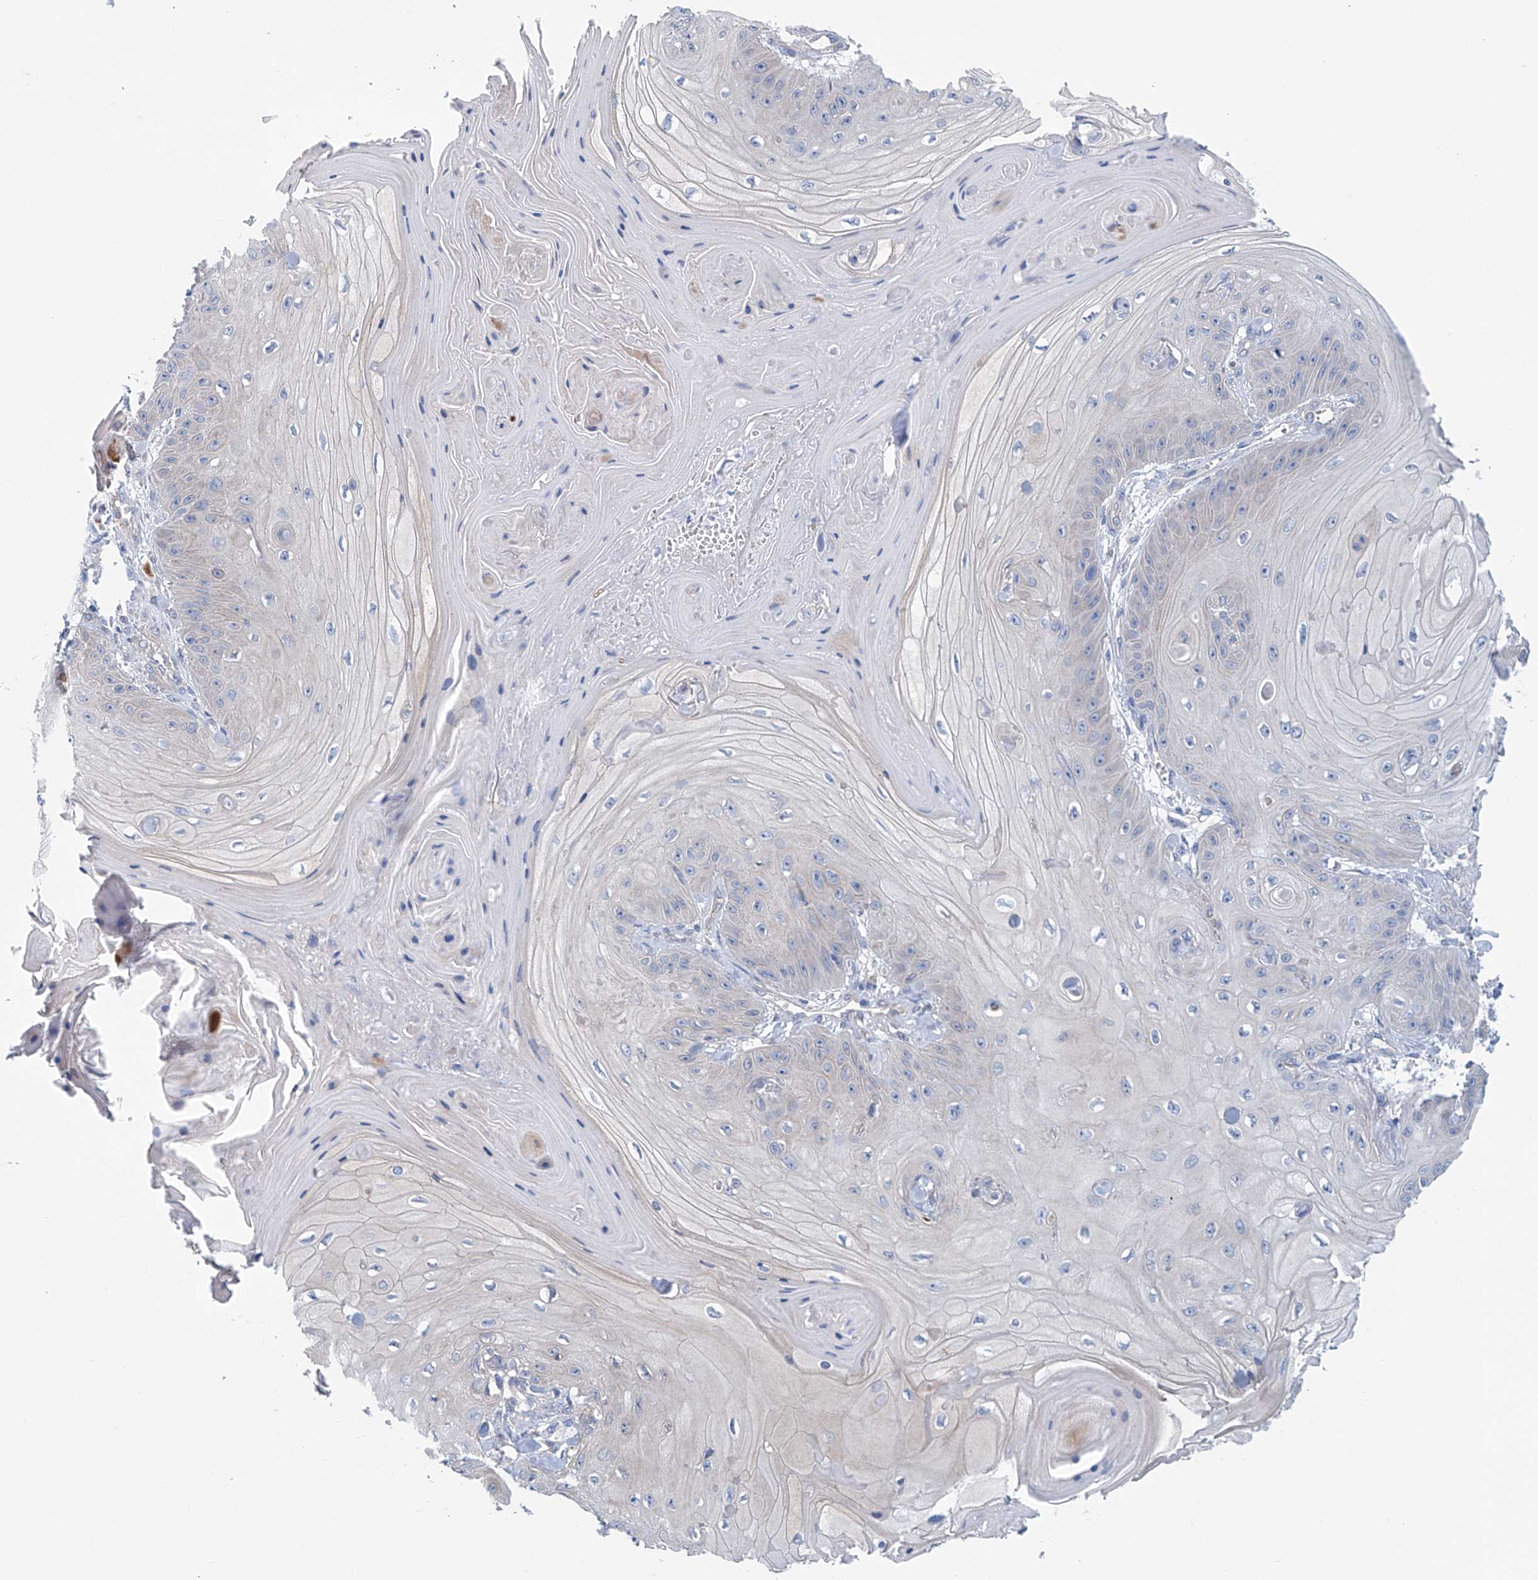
{"staining": {"intensity": "negative", "quantity": "none", "location": "none"}, "tissue": "skin cancer", "cell_type": "Tumor cells", "image_type": "cancer", "snomed": [{"axis": "morphology", "description": "Squamous cell carcinoma, NOS"}, {"axis": "topography", "description": "Skin"}], "caption": "A micrograph of human squamous cell carcinoma (skin) is negative for staining in tumor cells.", "gene": "TNN", "patient": {"sex": "male", "age": 74}}